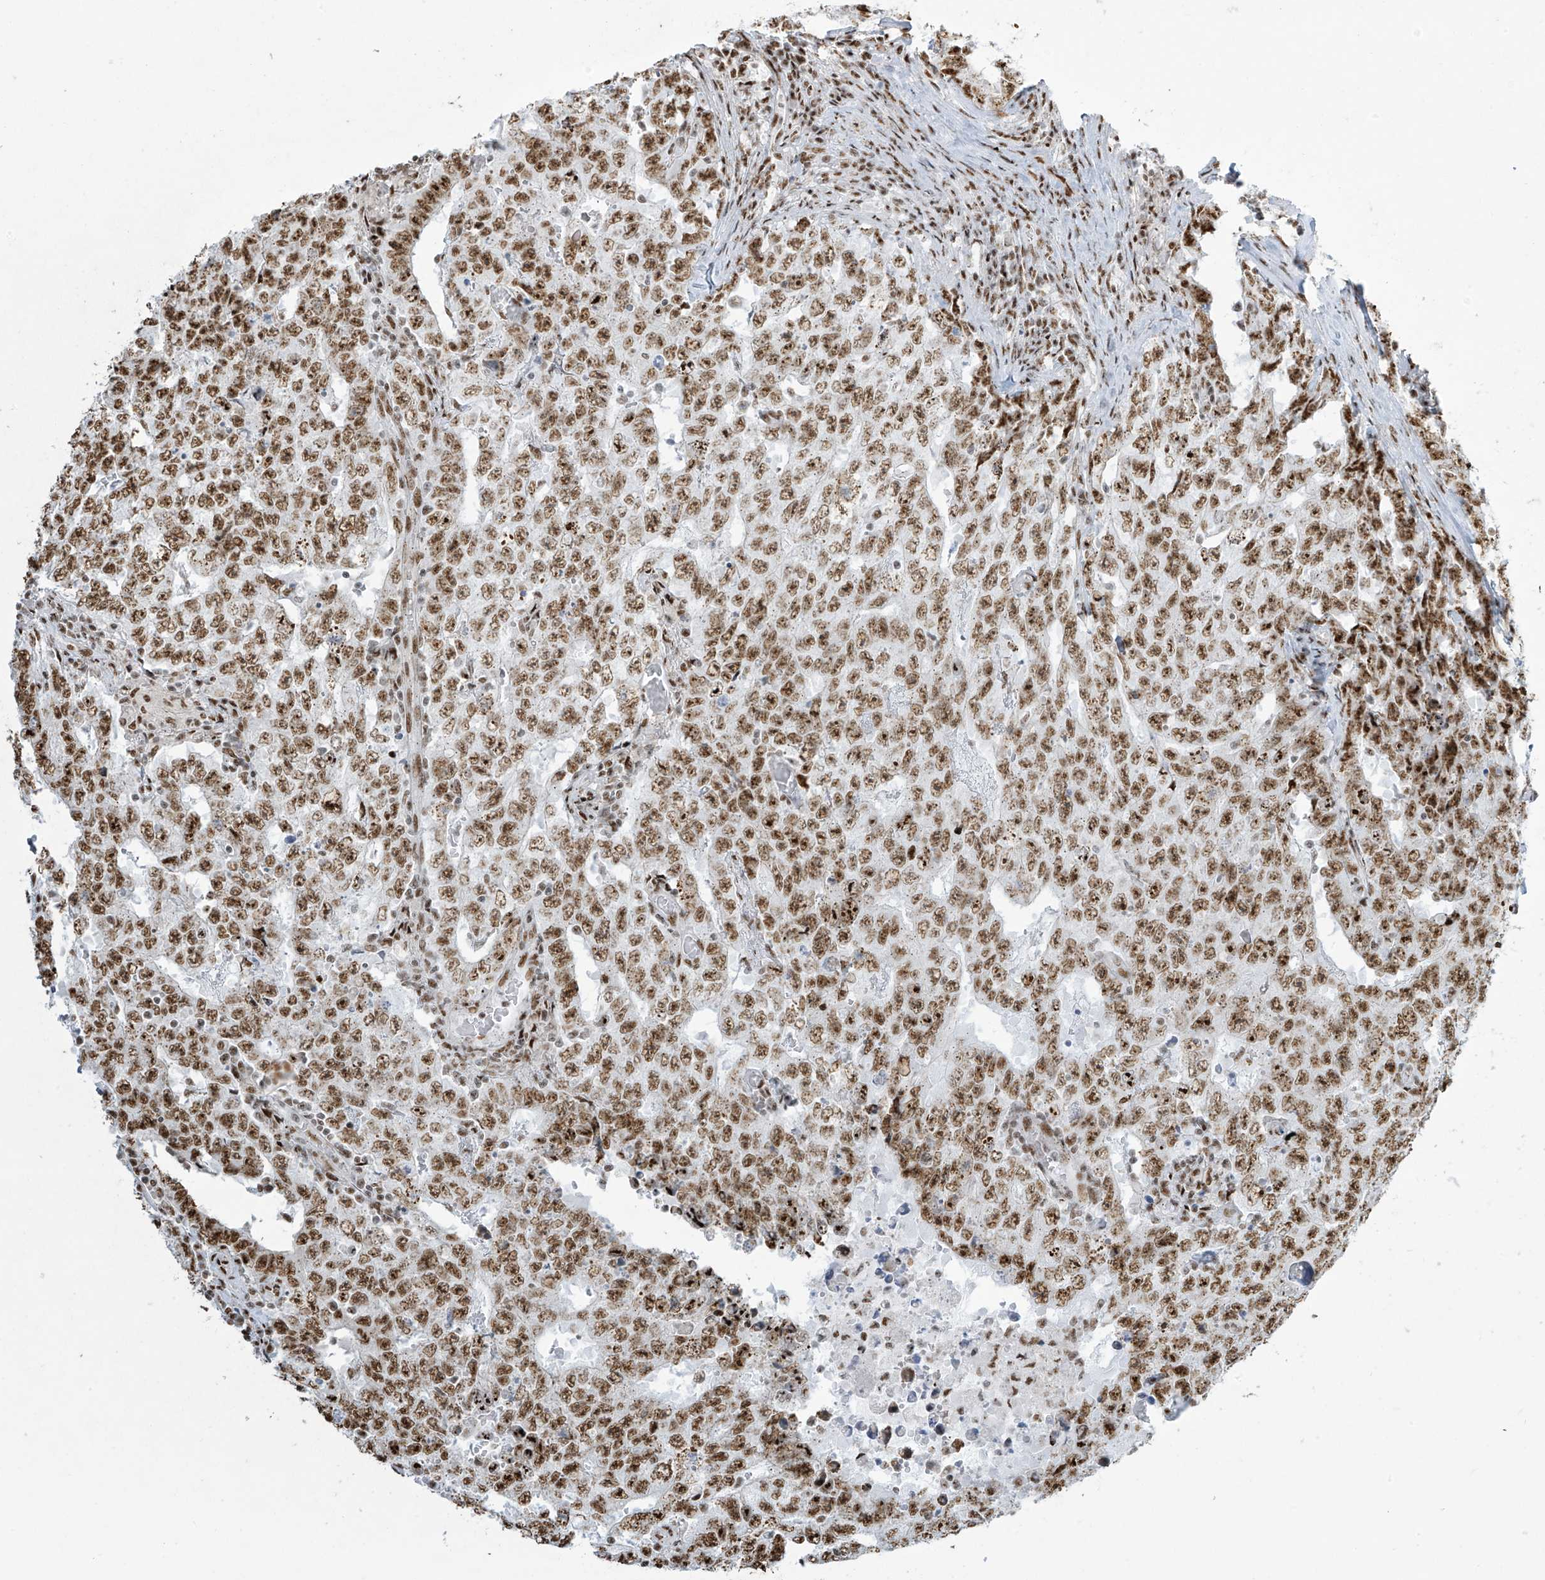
{"staining": {"intensity": "moderate", "quantity": ">75%", "location": "nuclear"}, "tissue": "testis cancer", "cell_type": "Tumor cells", "image_type": "cancer", "snomed": [{"axis": "morphology", "description": "Carcinoma, Embryonal, NOS"}, {"axis": "topography", "description": "Testis"}], "caption": "Testis cancer (embryonal carcinoma) stained with DAB (3,3'-diaminobenzidine) immunohistochemistry demonstrates medium levels of moderate nuclear staining in about >75% of tumor cells.", "gene": "MS4A6A", "patient": {"sex": "male", "age": 26}}